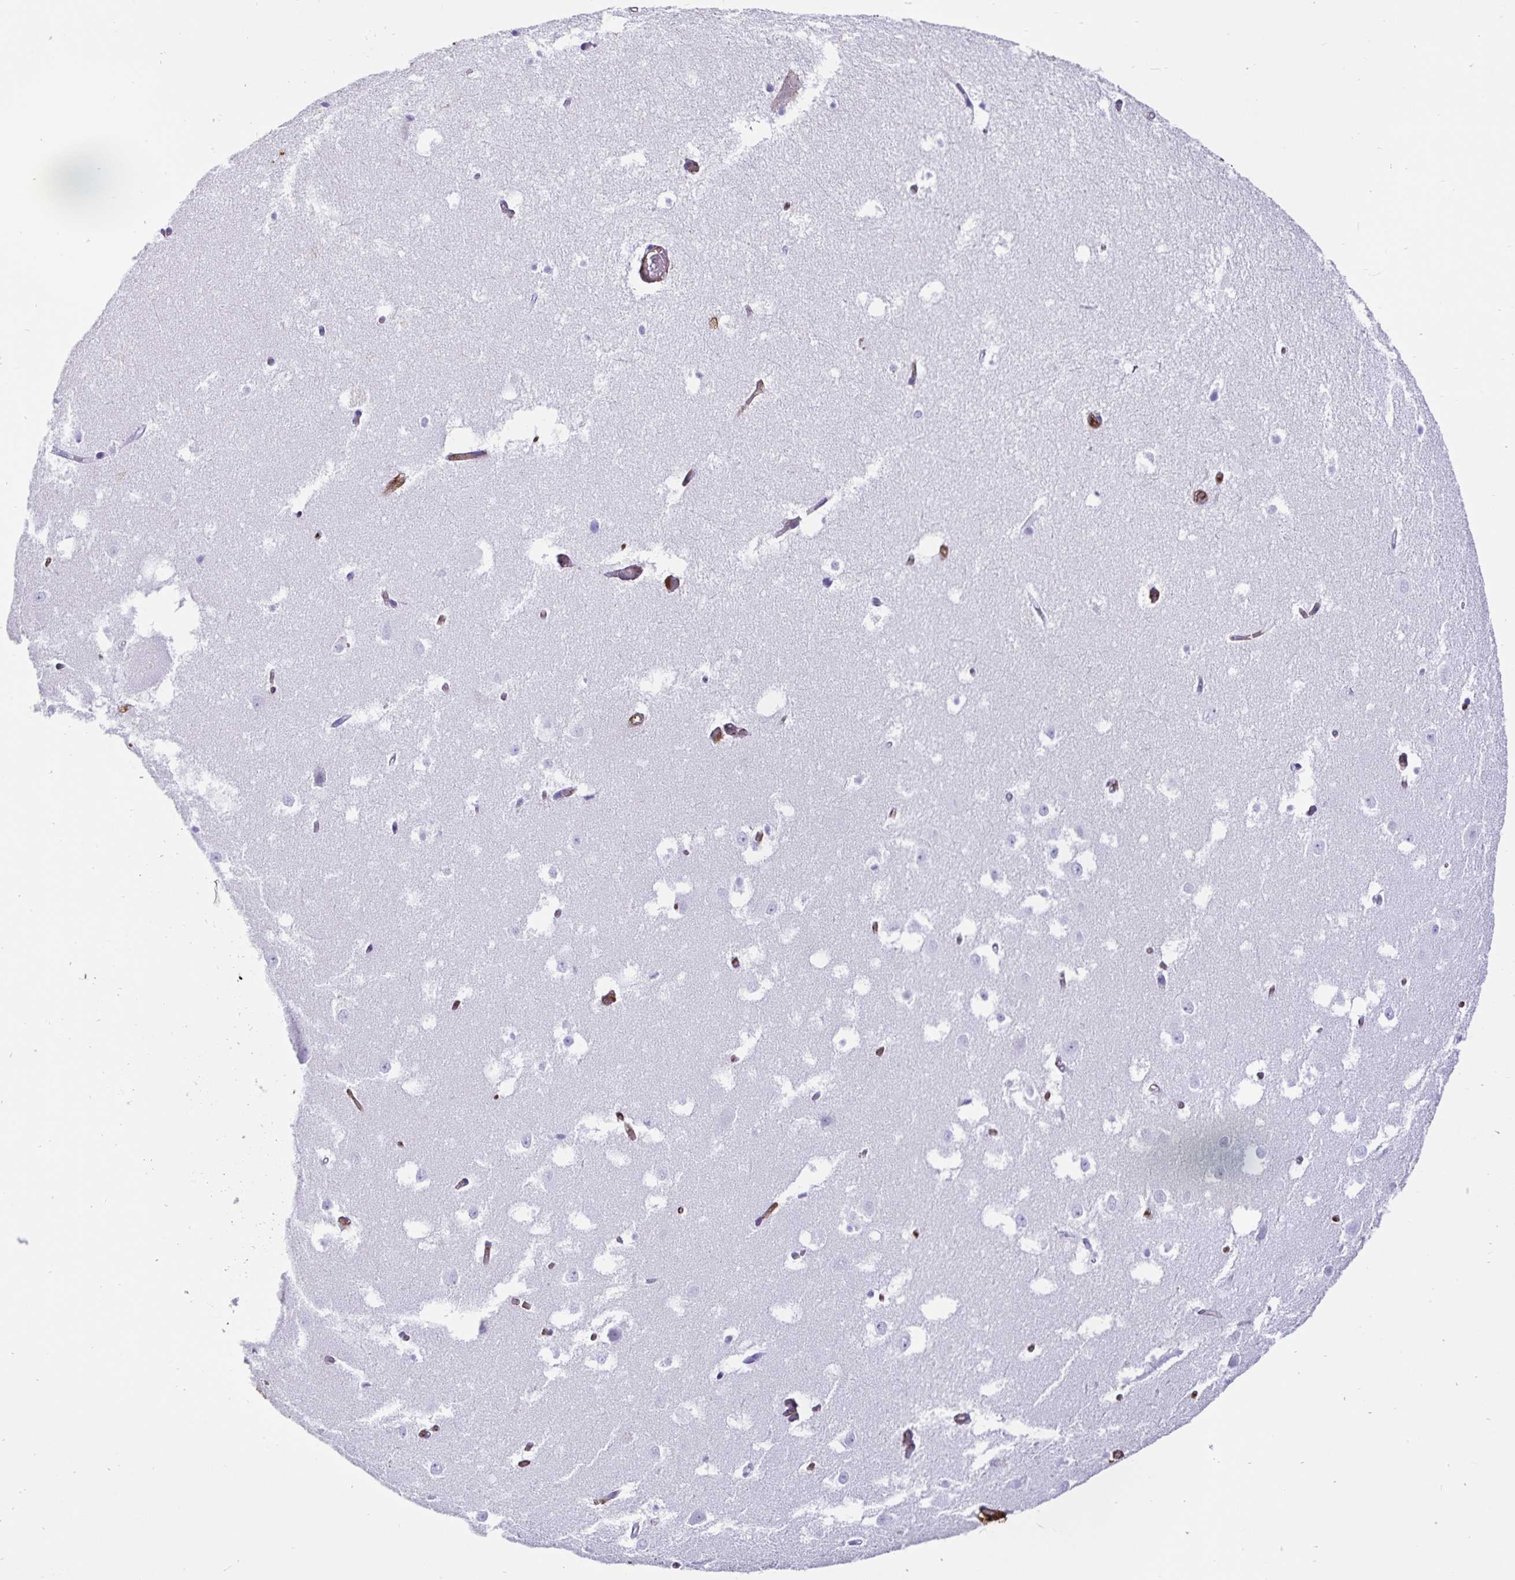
{"staining": {"intensity": "negative", "quantity": "none", "location": "none"}, "tissue": "hippocampus", "cell_type": "Glial cells", "image_type": "normal", "snomed": [{"axis": "morphology", "description": "Normal tissue, NOS"}, {"axis": "topography", "description": "Hippocampus"}], "caption": "Immunohistochemistry (IHC) of normal hippocampus displays no expression in glial cells. (DAB (3,3'-diaminobenzidine) IHC with hematoxylin counter stain).", "gene": "ANXA2", "patient": {"sex": "female", "age": 52}}